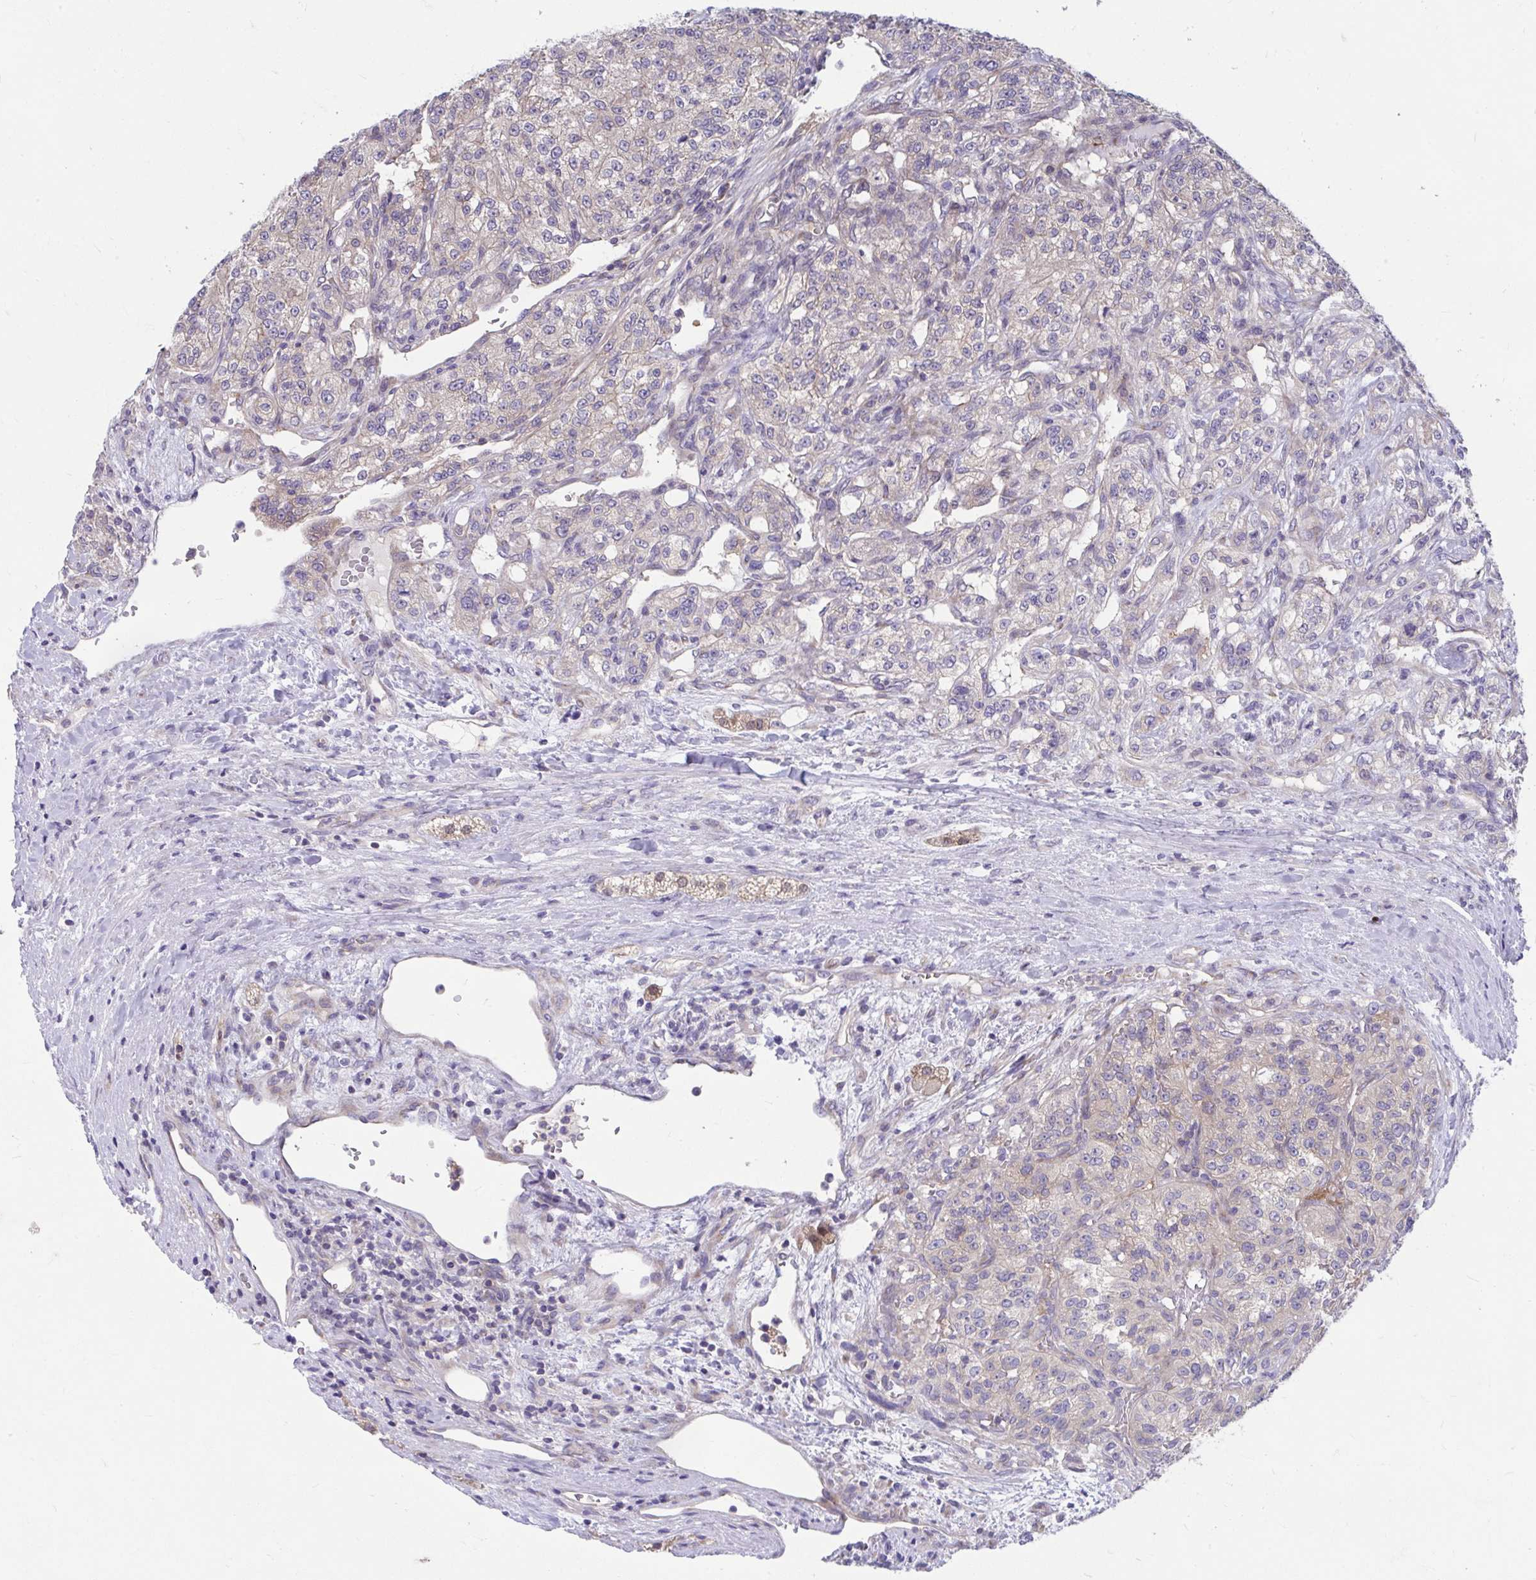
{"staining": {"intensity": "negative", "quantity": "none", "location": "none"}, "tissue": "renal cancer", "cell_type": "Tumor cells", "image_type": "cancer", "snomed": [{"axis": "morphology", "description": "Adenocarcinoma, NOS"}, {"axis": "topography", "description": "Kidney"}], "caption": "This is a photomicrograph of immunohistochemistry staining of renal adenocarcinoma, which shows no positivity in tumor cells.", "gene": "PCDHB7", "patient": {"sex": "female", "age": 63}}